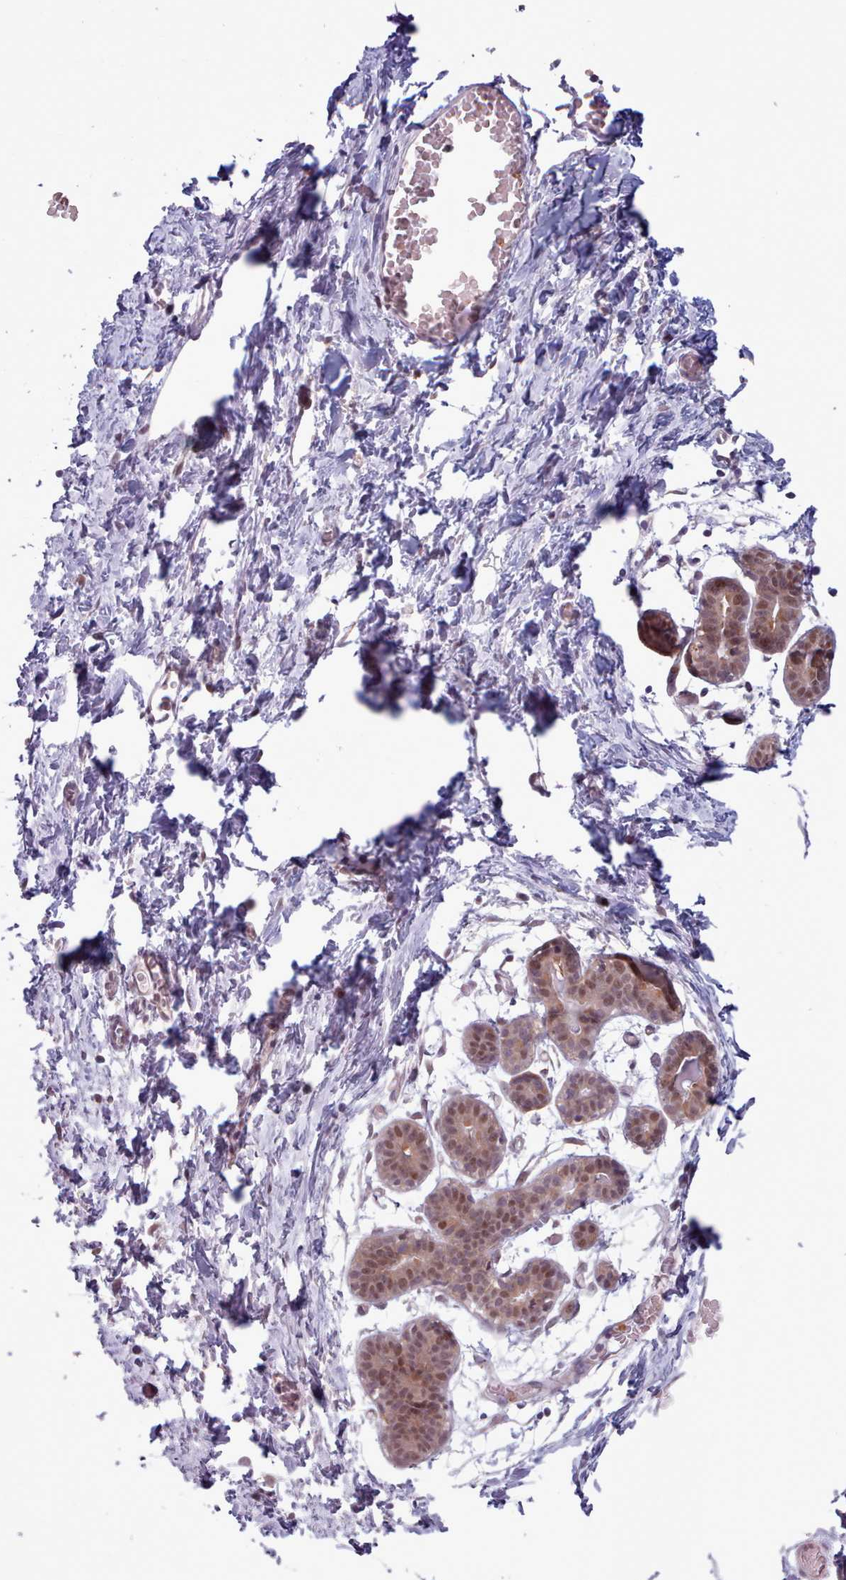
{"staining": {"intensity": "negative", "quantity": "none", "location": "none"}, "tissue": "breast", "cell_type": "Adipocytes", "image_type": "normal", "snomed": [{"axis": "morphology", "description": "Normal tissue, NOS"}, {"axis": "topography", "description": "Breast"}], "caption": "High power microscopy image of an immunohistochemistry (IHC) micrograph of normal breast, revealing no significant staining in adipocytes. The staining is performed using DAB (3,3'-diaminobenzidine) brown chromogen with nuclei counter-stained in using hematoxylin.", "gene": "KBTBD6", "patient": {"sex": "female", "age": 27}}